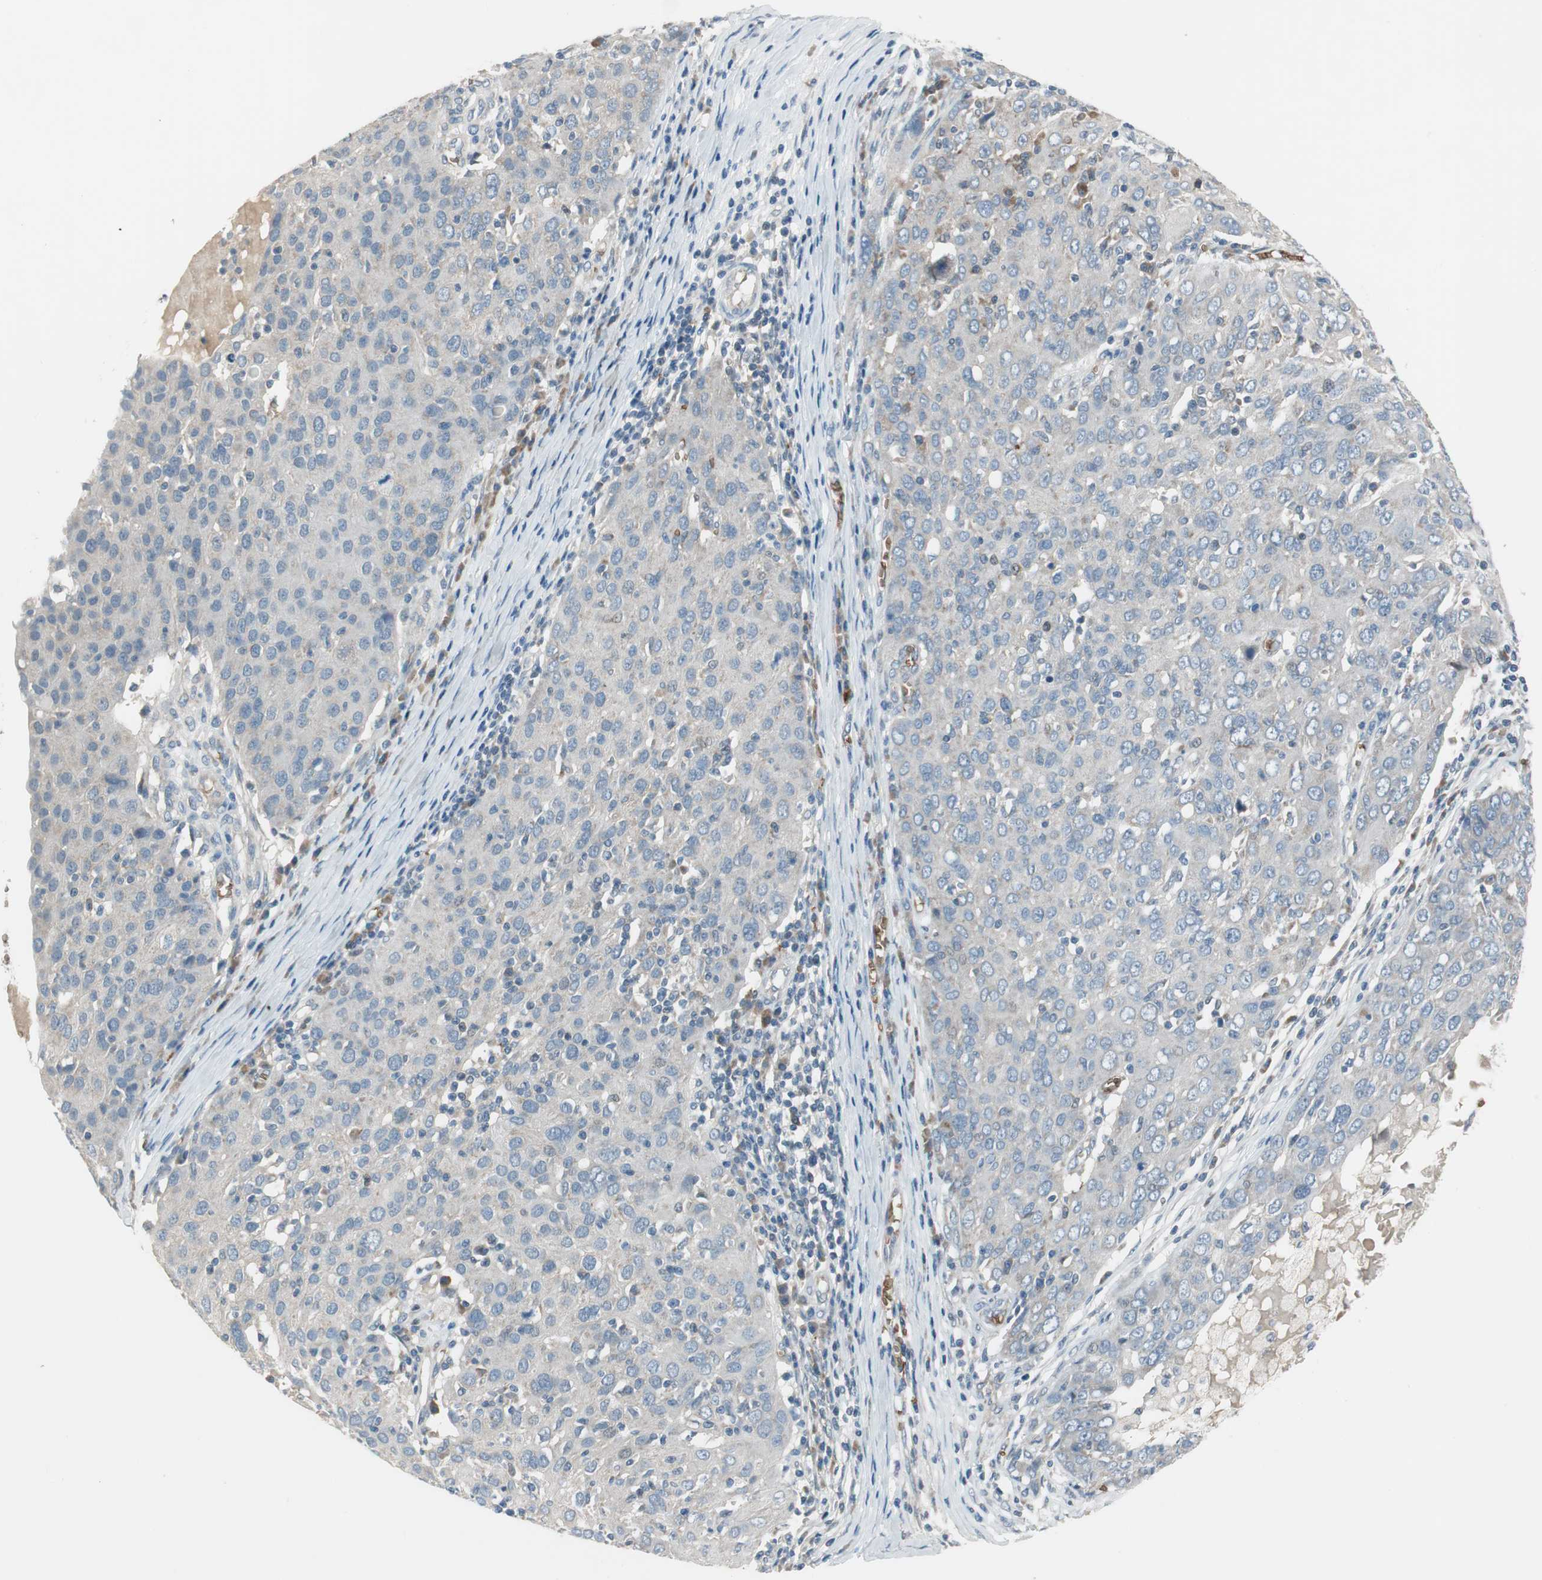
{"staining": {"intensity": "negative", "quantity": "none", "location": "none"}, "tissue": "ovarian cancer", "cell_type": "Tumor cells", "image_type": "cancer", "snomed": [{"axis": "morphology", "description": "Carcinoma, endometroid"}, {"axis": "topography", "description": "Ovary"}], "caption": "Endometroid carcinoma (ovarian) was stained to show a protein in brown. There is no significant expression in tumor cells.", "gene": "GYPC", "patient": {"sex": "female", "age": 50}}